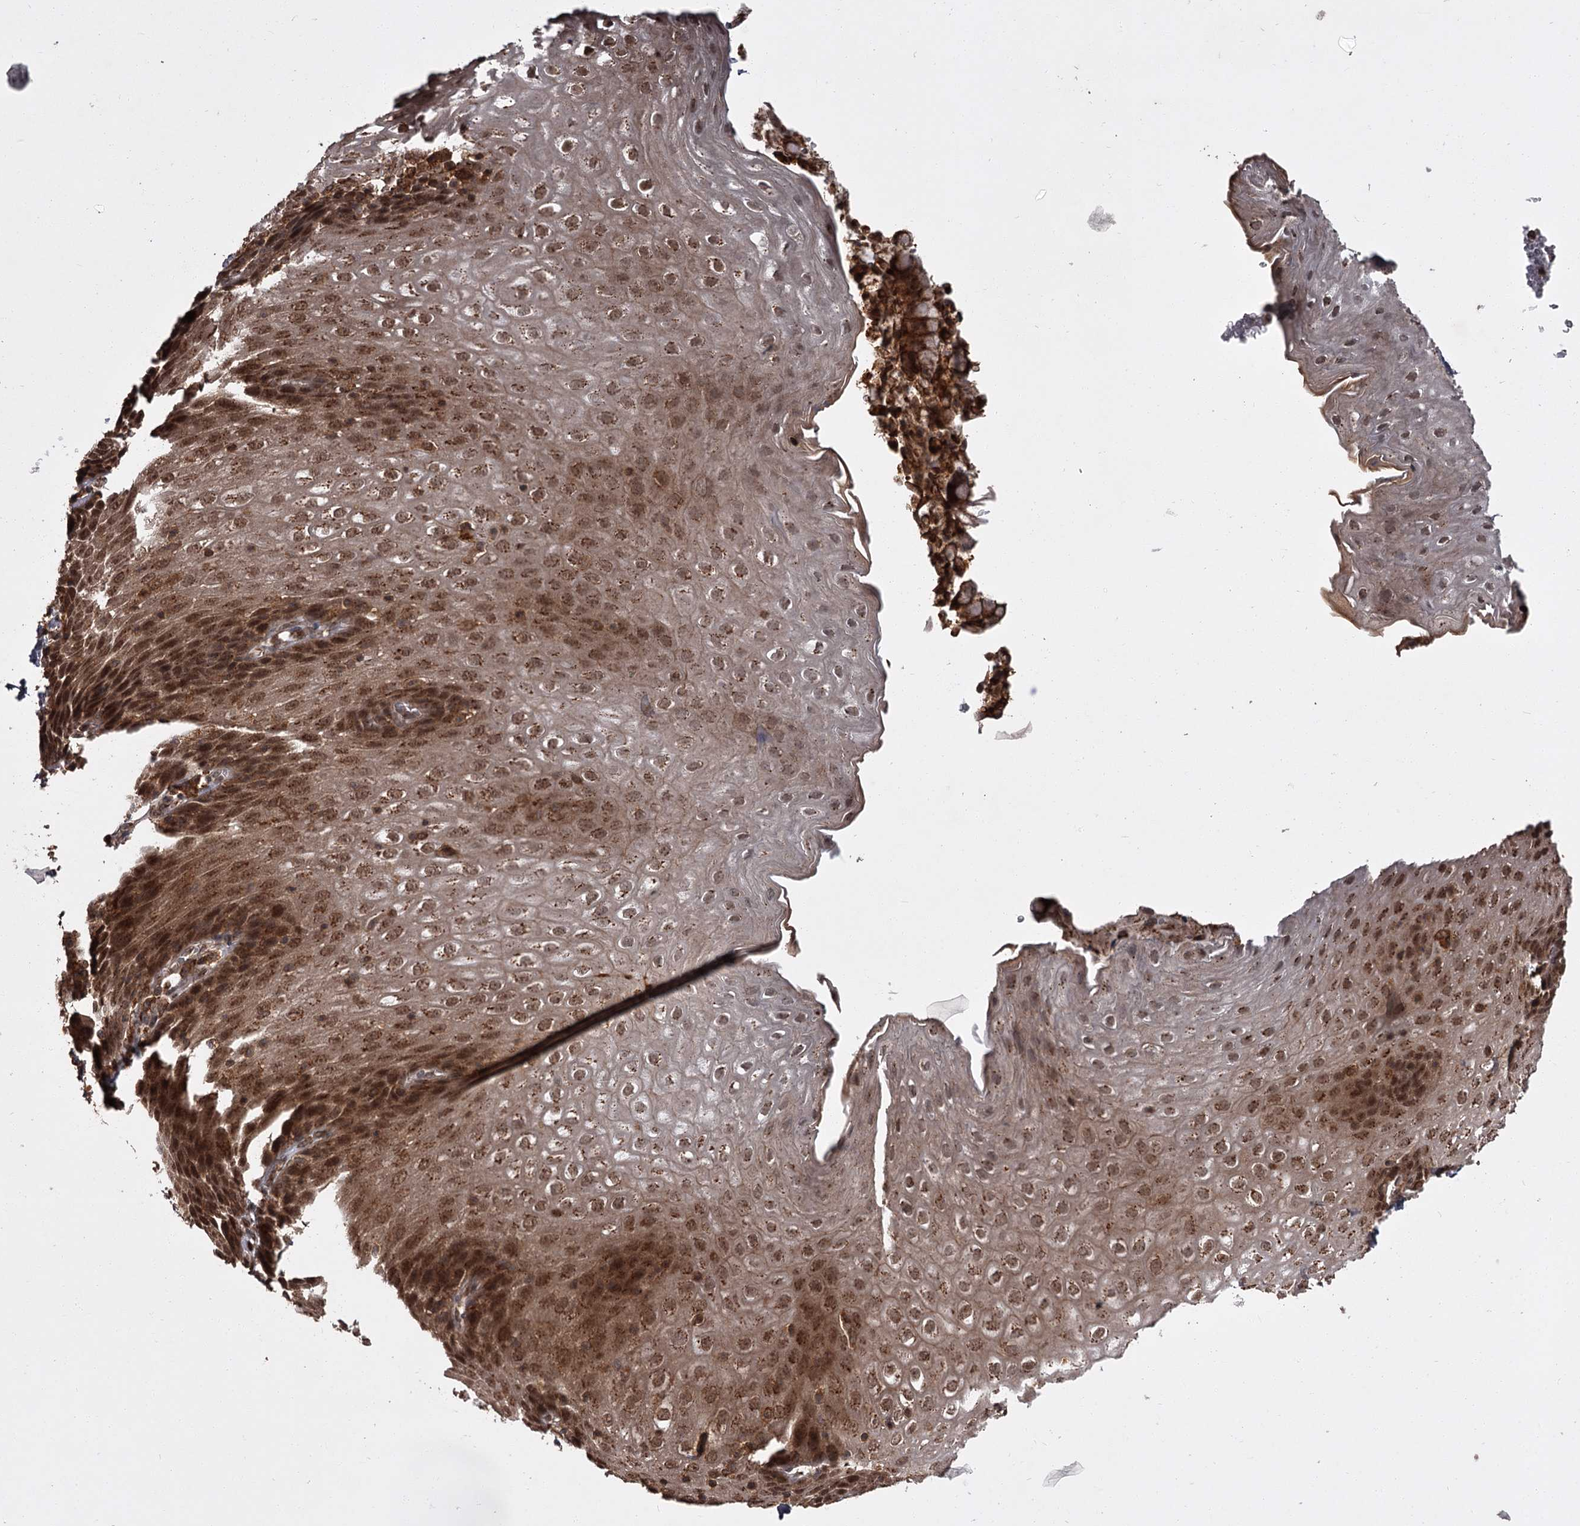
{"staining": {"intensity": "moderate", "quantity": ">75%", "location": "cytoplasmic/membranous,nuclear"}, "tissue": "esophagus", "cell_type": "Squamous epithelial cells", "image_type": "normal", "snomed": [{"axis": "morphology", "description": "Normal tissue, NOS"}, {"axis": "topography", "description": "Esophagus"}], "caption": "Immunohistochemical staining of normal human esophagus shows moderate cytoplasmic/membranous,nuclear protein staining in approximately >75% of squamous epithelial cells.", "gene": "TBC1D23", "patient": {"sex": "female", "age": 61}}